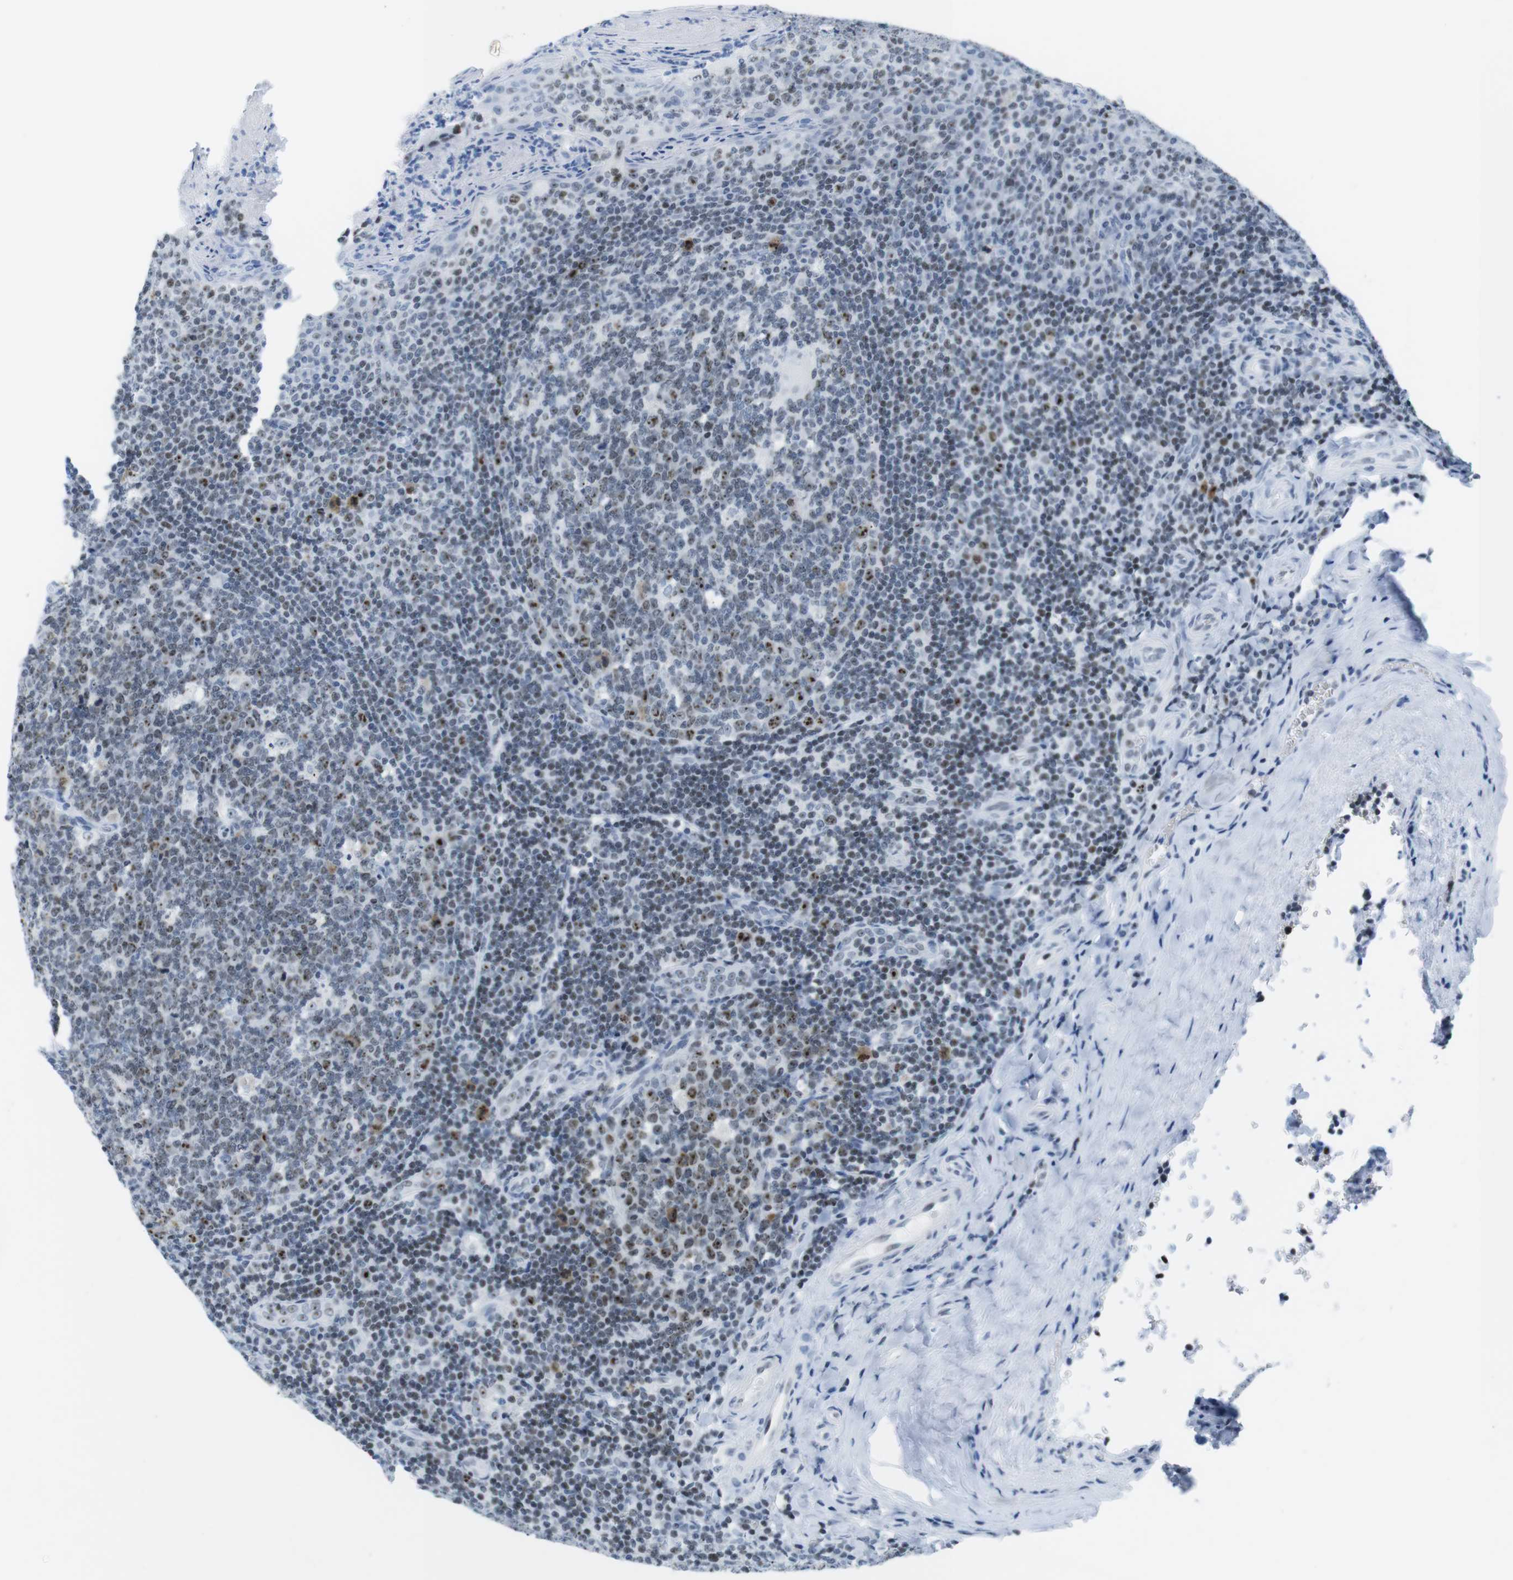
{"staining": {"intensity": "moderate", "quantity": "25%-75%", "location": "nuclear"}, "tissue": "tonsil", "cell_type": "Germinal center cells", "image_type": "normal", "snomed": [{"axis": "morphology", "description": "Normal tissue, NOS"}, {"axis": "topography", "description": "Tonsil"}], "caption": "This histopathology image exhibits unremarkable tonsil stained with IHC to label a protein in brown. The nuclear of germinal center cells show moderate positivity for the protein. Nuclei are counter-stained blue.", "gene": "NIFK", "patient": {"sex": "male", "age": 17}}